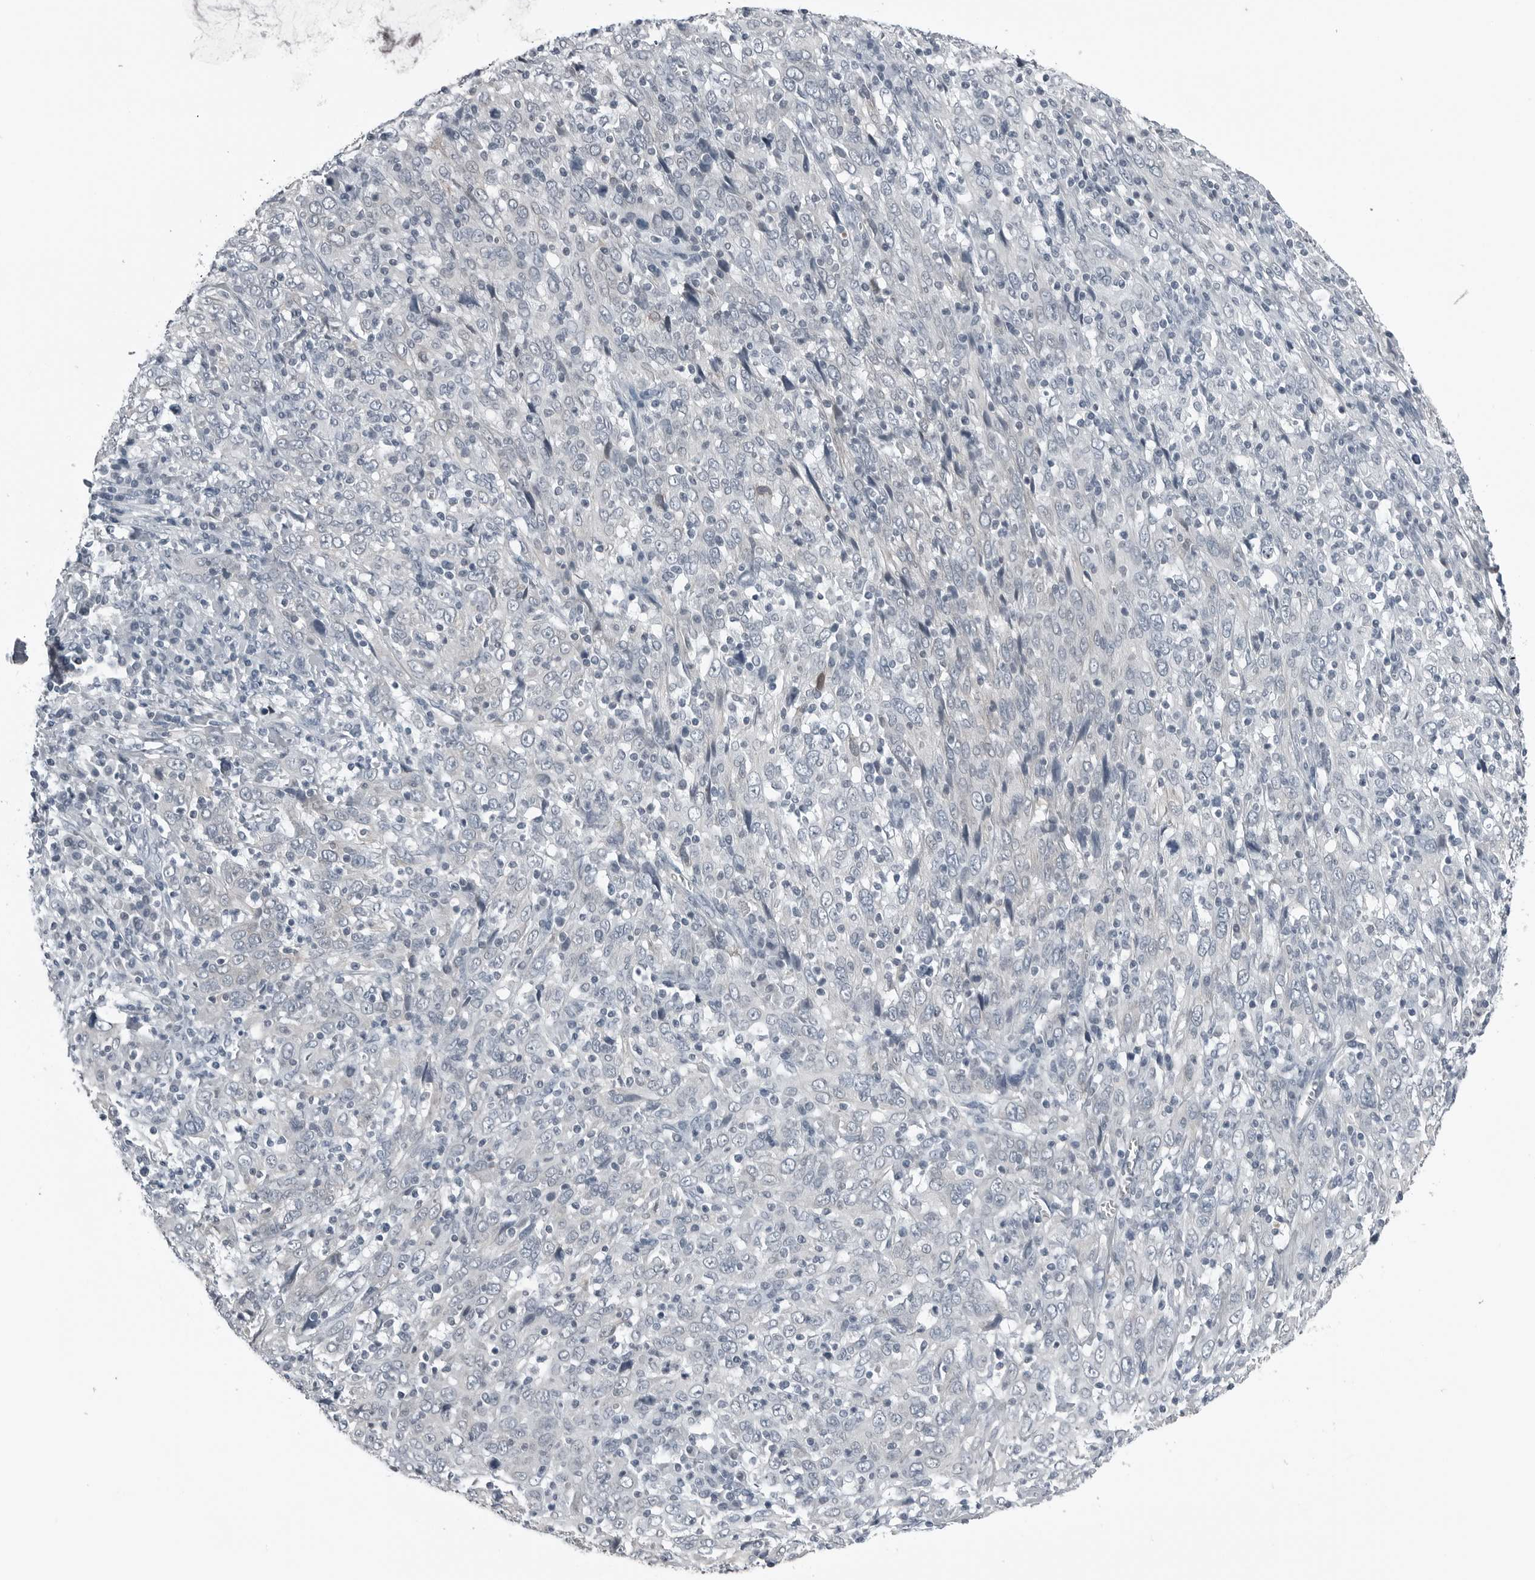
{"staining": {"intensity": "negative", "quantity": "none", "location": "none"}, "tissue": "cervical cancer", "cell_type": "Tumor cells", "image_type": "cancer", "snomed": [{"axis": "morphology", "description": "Squamous cell carcinoma, NOS"}, {"axis": "topography", "description": "Cervix"}], "caption": "This is an immunohistochemistry (IHC) image of human squamous cell carcinoma (cervical). There is no expression in tumor cells.", "gene": "SPINK1", "patient": {"sex": "female", "age": 46}}